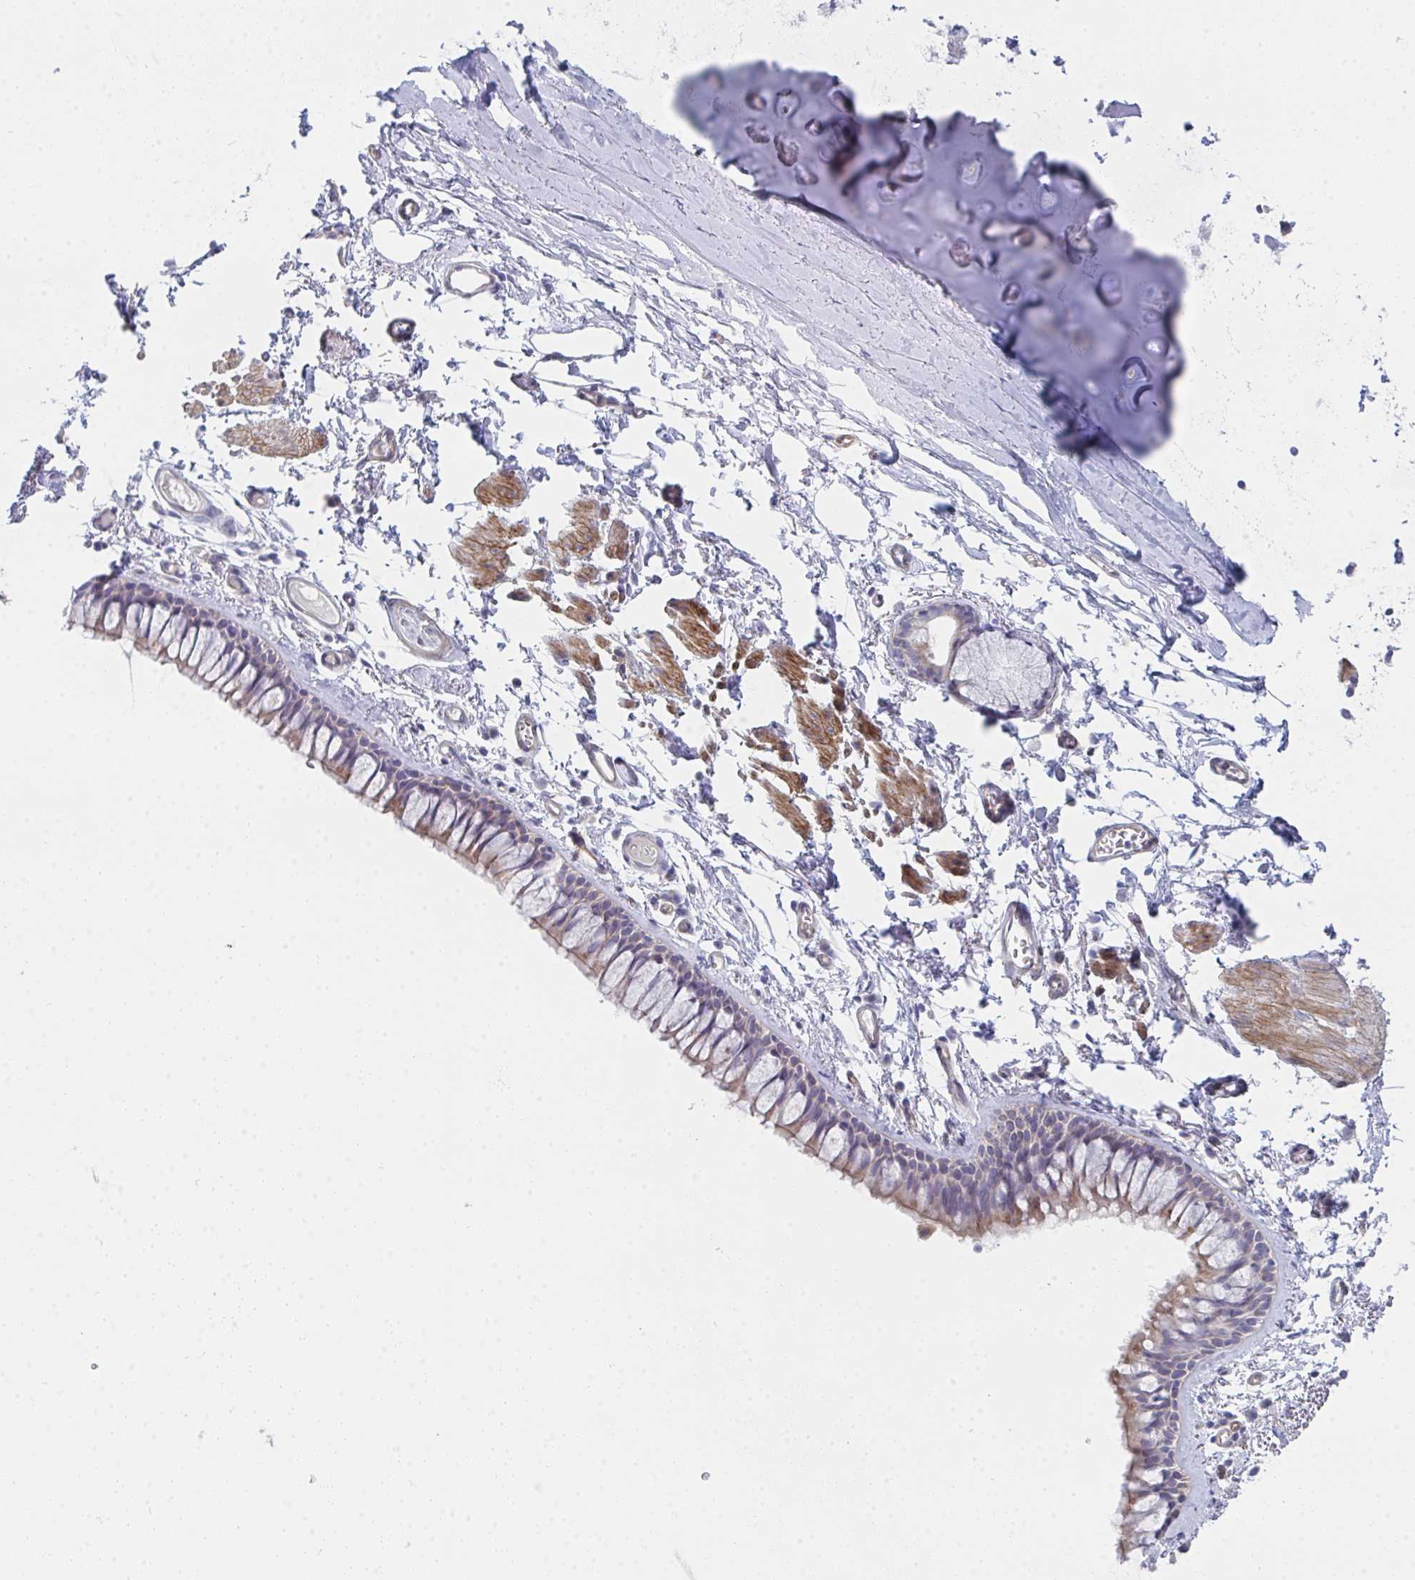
{"staining": {"intensity": "moderate", "quantity": ">75%", "location": "cytoplasmic/membranous"}, "tissue": "bronchus", "cell_type": "Respiratory epithelial cells", "image_type": "normal", "snomed": [{"axis": "morphology", "description": "Normal tissue, NOS"}, {"axis": "topography", "description": "Cartilage tissue"}, {"axis": "topography", "description": "Bronchus"}], "caption": "A high-resolution image shows immunohistochemistry staining of unremarkable bronchus, which demonstrates moderate cytoplasmic/membranous staining in approximately >75% of respiratory epithelial cells.", "gene": "VWDE", "patient": {"sex": "female", "age": 79}}